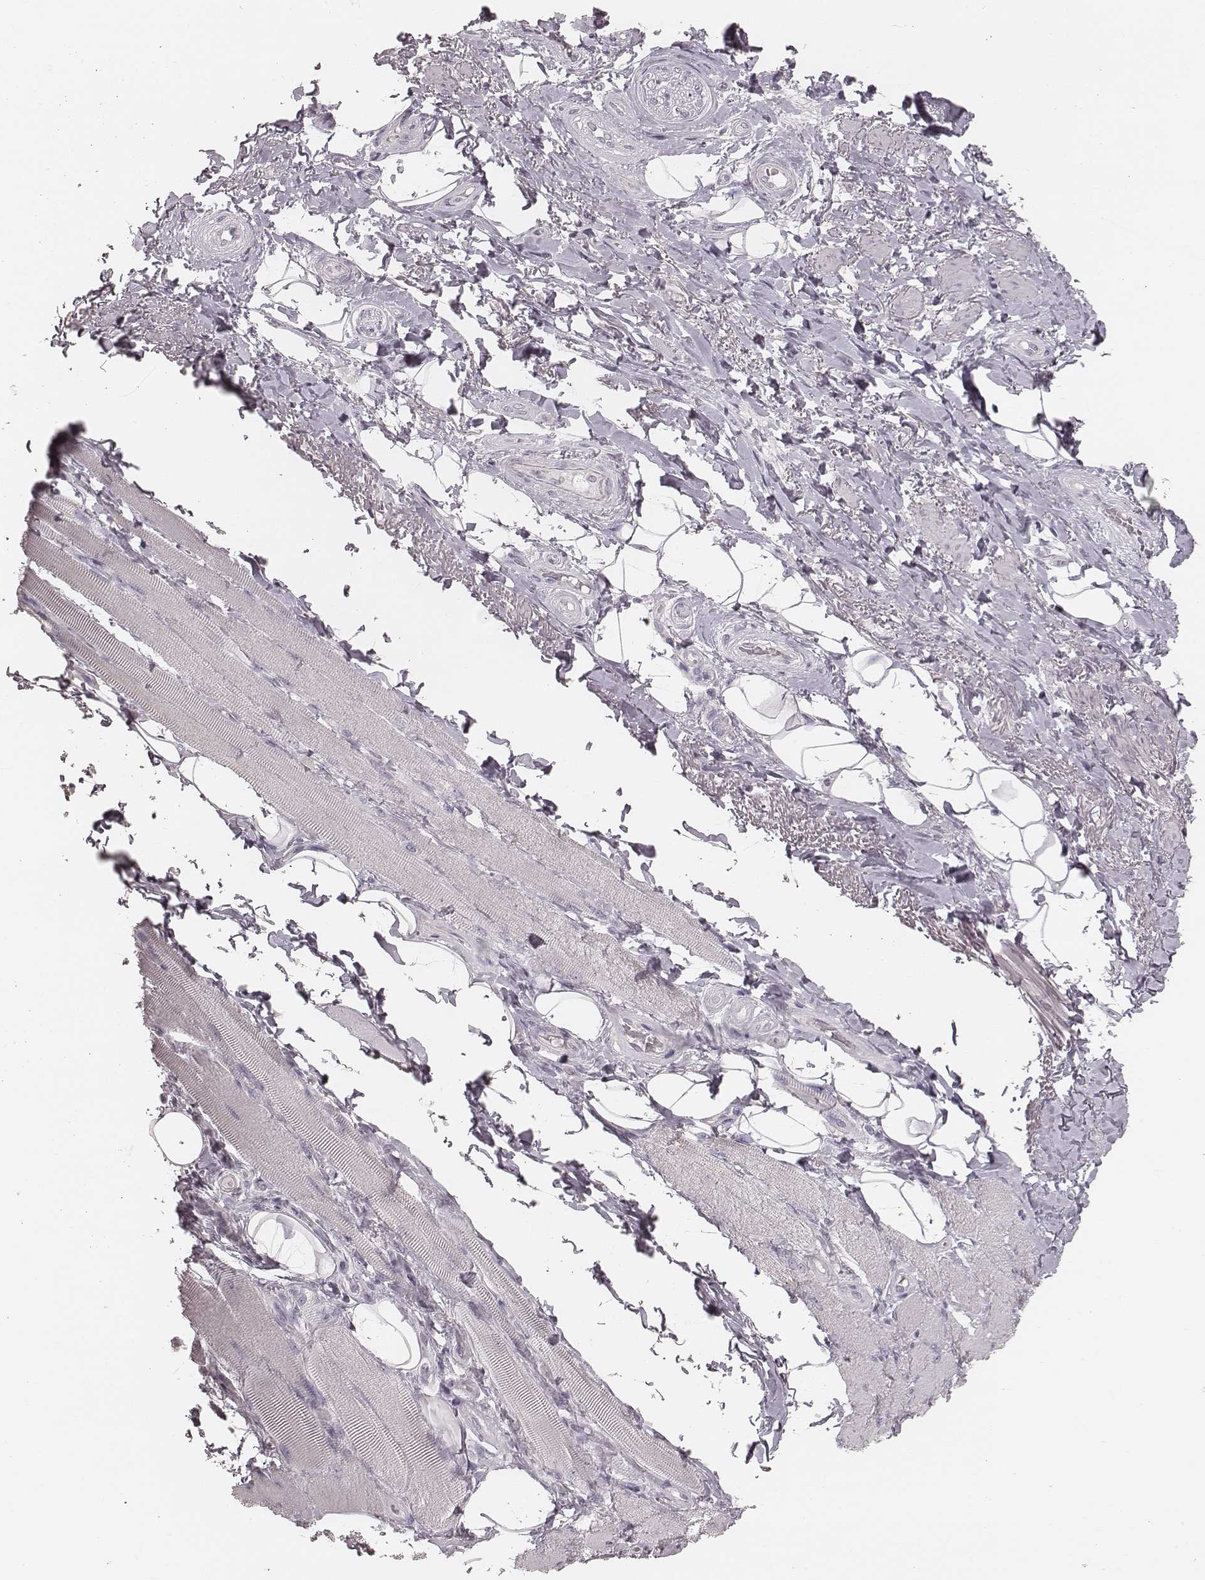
{"staining": {"intensity": "negative", "quantity": "none", "location": "none"}, "tissue": "adipose tissue", "cell_type": "Adipocytes", "image_type": "normal", "snomed": [{"axis": "morphology", "description": "Normal tissue, NOS"}, {"axis": "topography", "description": "Anal"}, {"axis": "topography", "description": "Peripheral nerve tissue"}], "caption": "The histopathology image displays no significant positivity in adipocytes of adipose tissue.", "gene": "ZP4", "patient": {"sex": "male", "age": 53}}